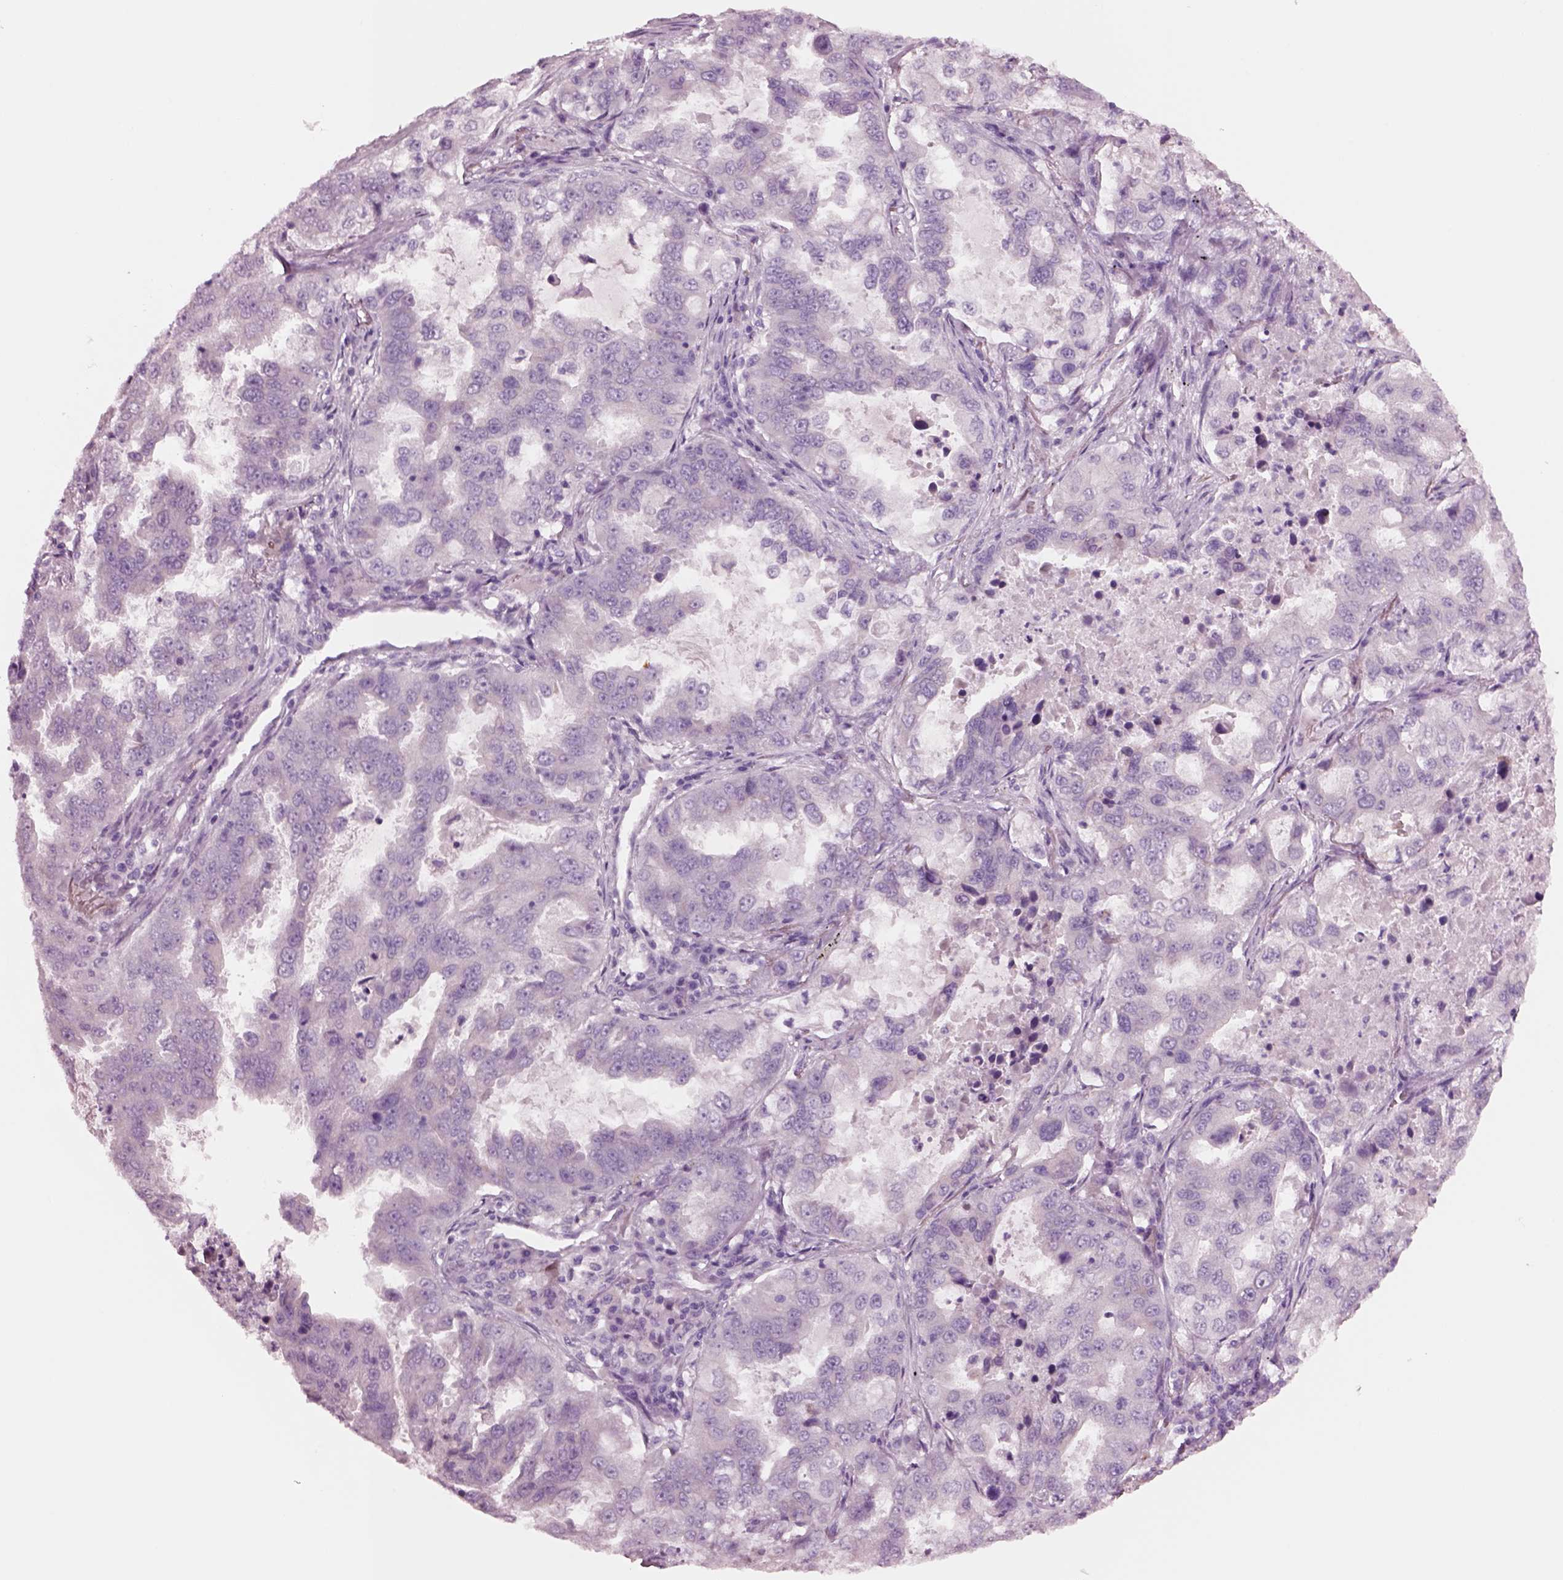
{"staining": {"intensity": "negative", "quantity": "none", "location": "none"}, "tissue": "lung cancer", "cell_type": "Tumor cells", "image_type": "cancer", "snomed": [{"axis": "morphology", "description": "Adenocarcinoma, NOS"}, {"axis": "topography", "description": "Lung"}], "caption": "This is an immunohistochemistry micrograph of adenocarcinoma (lung). There is no positivity in tumor cells.", "gene": "NMRK2", "patient": {"sex": "female", "age": 61}}